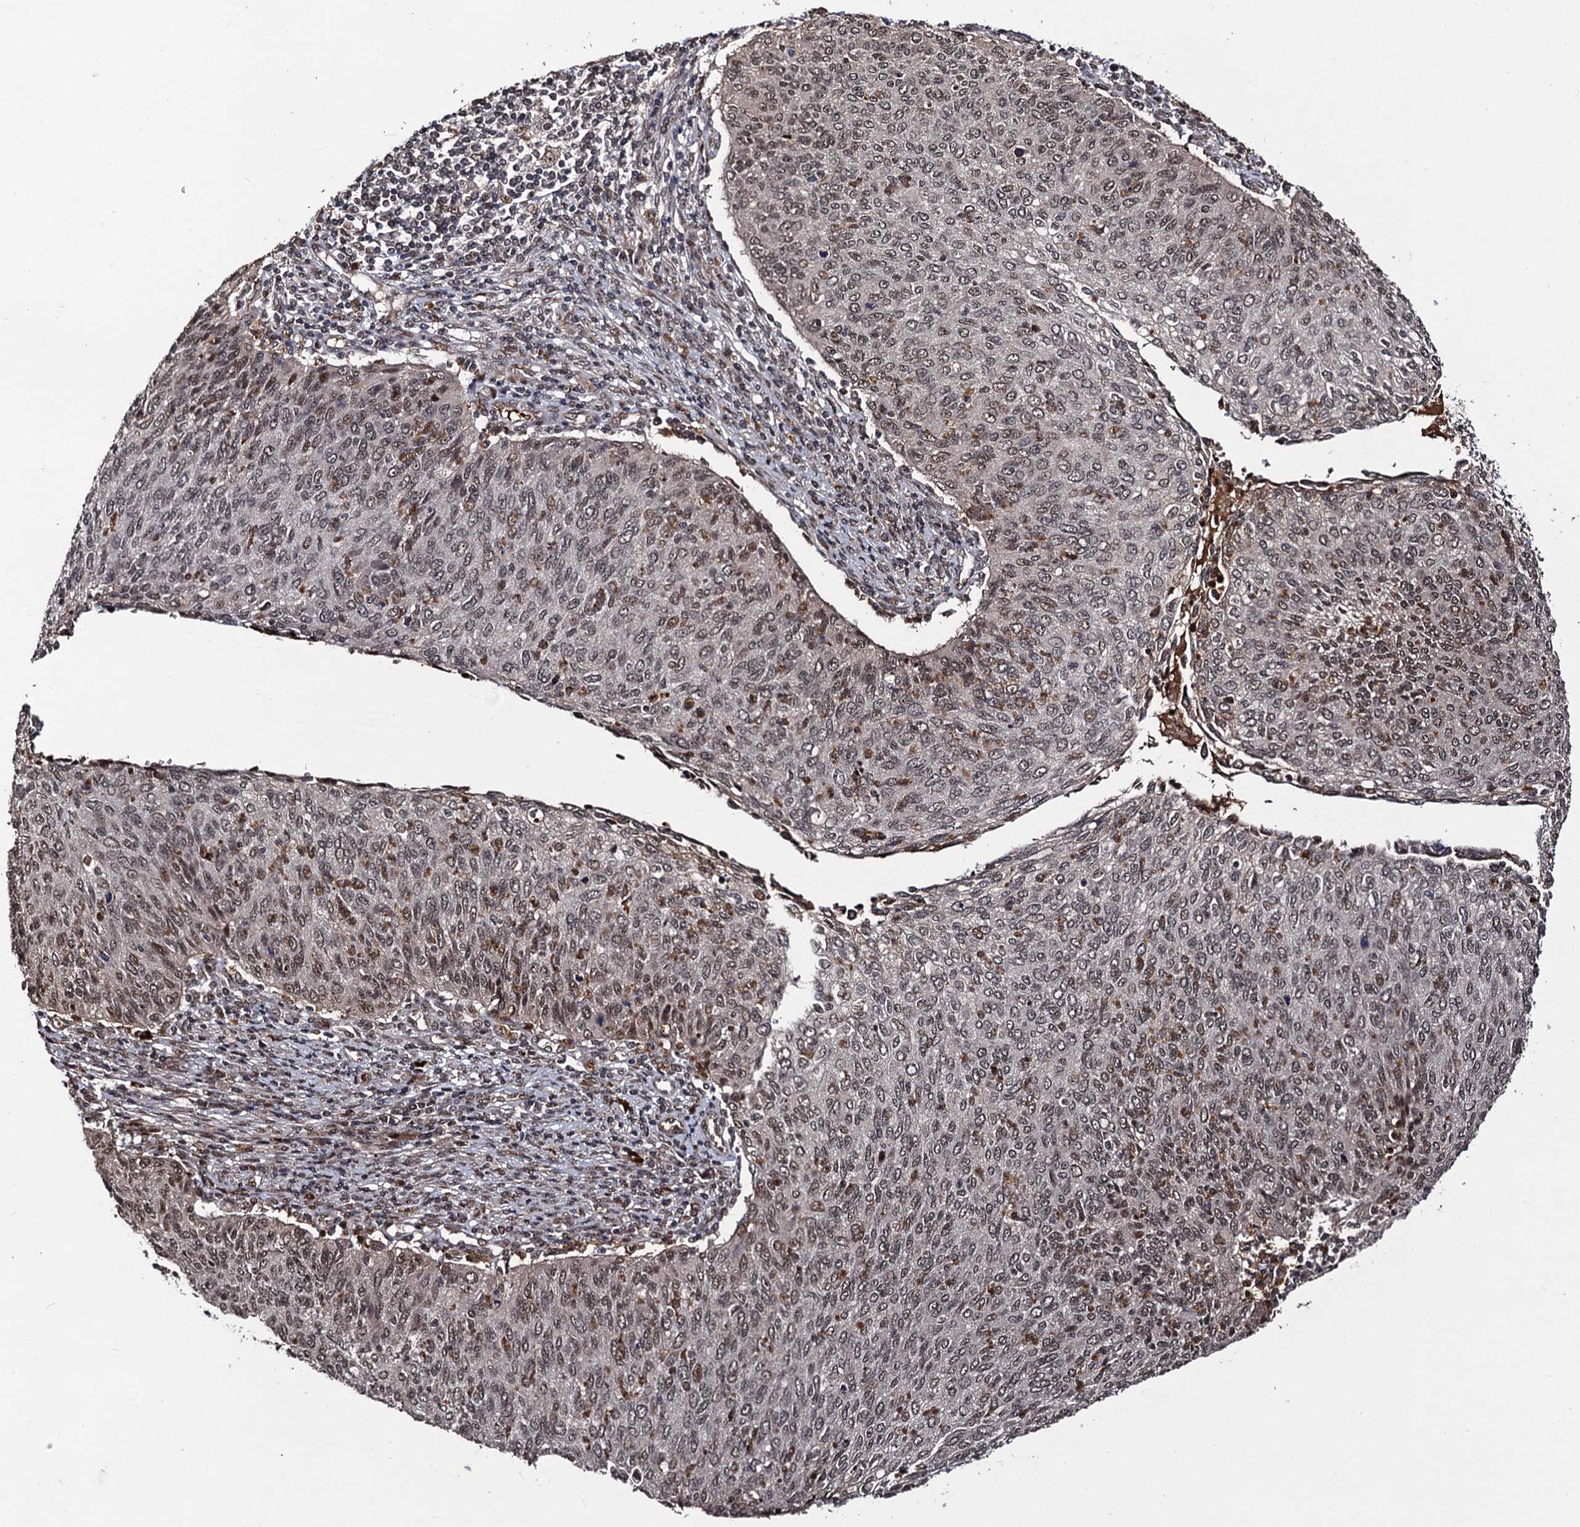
{"staining": {"intensity": "weak", "quantity": "25%-75%", "location": "nuclear"}, "tissue": "cervical cancer", "cell_type": "Tumor cells", "image_type": "cancer", "snomed": [{"axis": "morphology", "description": "Squamous cell carcinoma, NOS"}, {"axis": "topography", "description": "Cervix"}], "caption": "A histopathology image showing weak nuclear expression in about 25%-75% of tumor cells in cervical squamous cell carcinoma, as visualized by brown immunohistochemical staining.", "gene": "SFSWAP", "patient": {"sex": "female", "age": 38}}